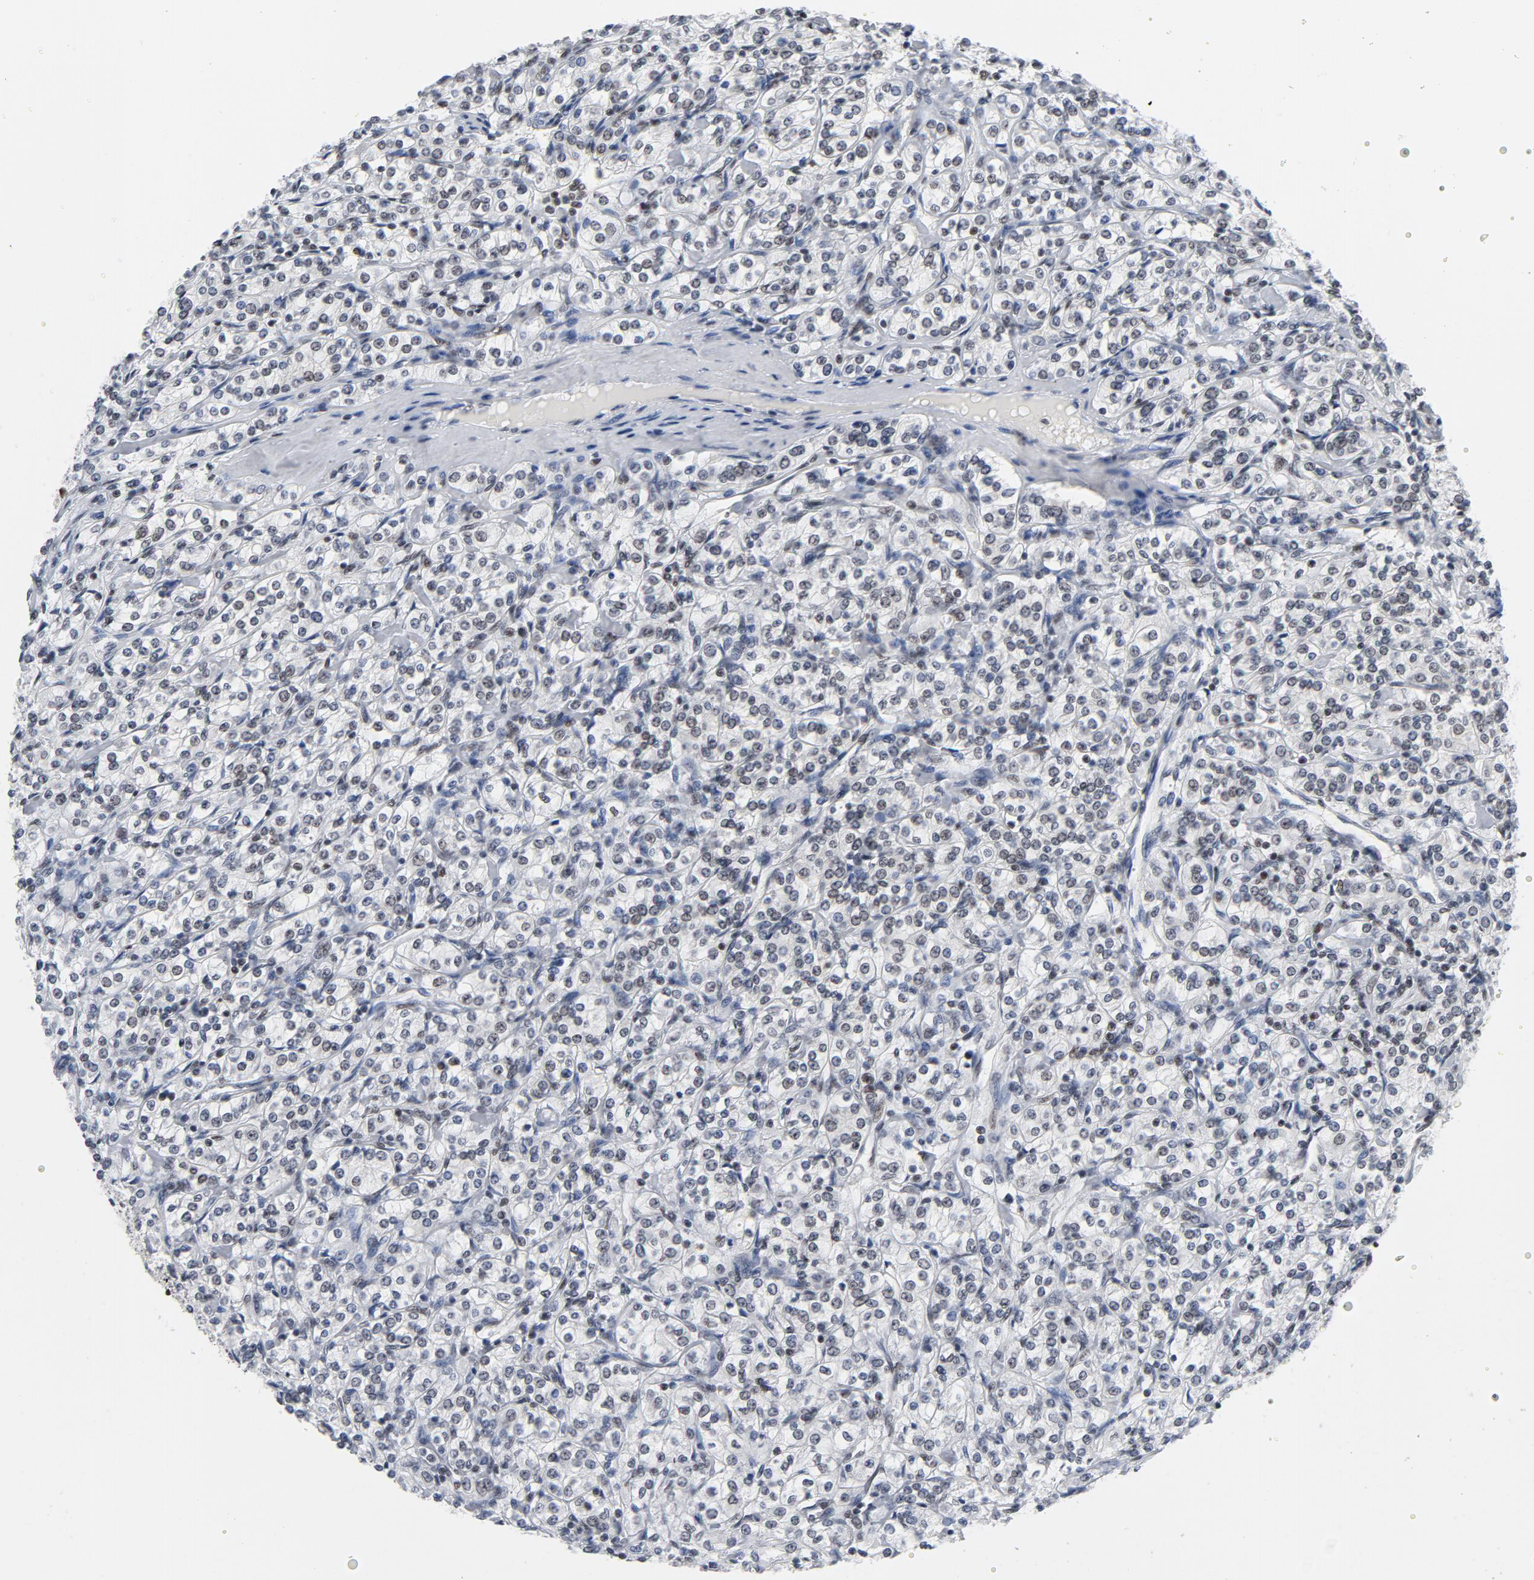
{"staining": {"intensity": "weak", "quantity": "25%-75%", "location": "nuclear"}, "tissue": "renal cancer", "cell_type": "Tumor cells", "image_type": "cancer", "snomed": [{"axis": "morphology", "description": "Adenocarcinoma, NOS"}, {"axis": "topography", "description": "Kidney"}], "caption": "Protein expression analysis of adenocarcinoma (renal) exhibits weak nuclear positivity in about 25%-75% of tumor cells.", "gene": "CSTF2", "patient": {"sex": "male", "age": 77}}